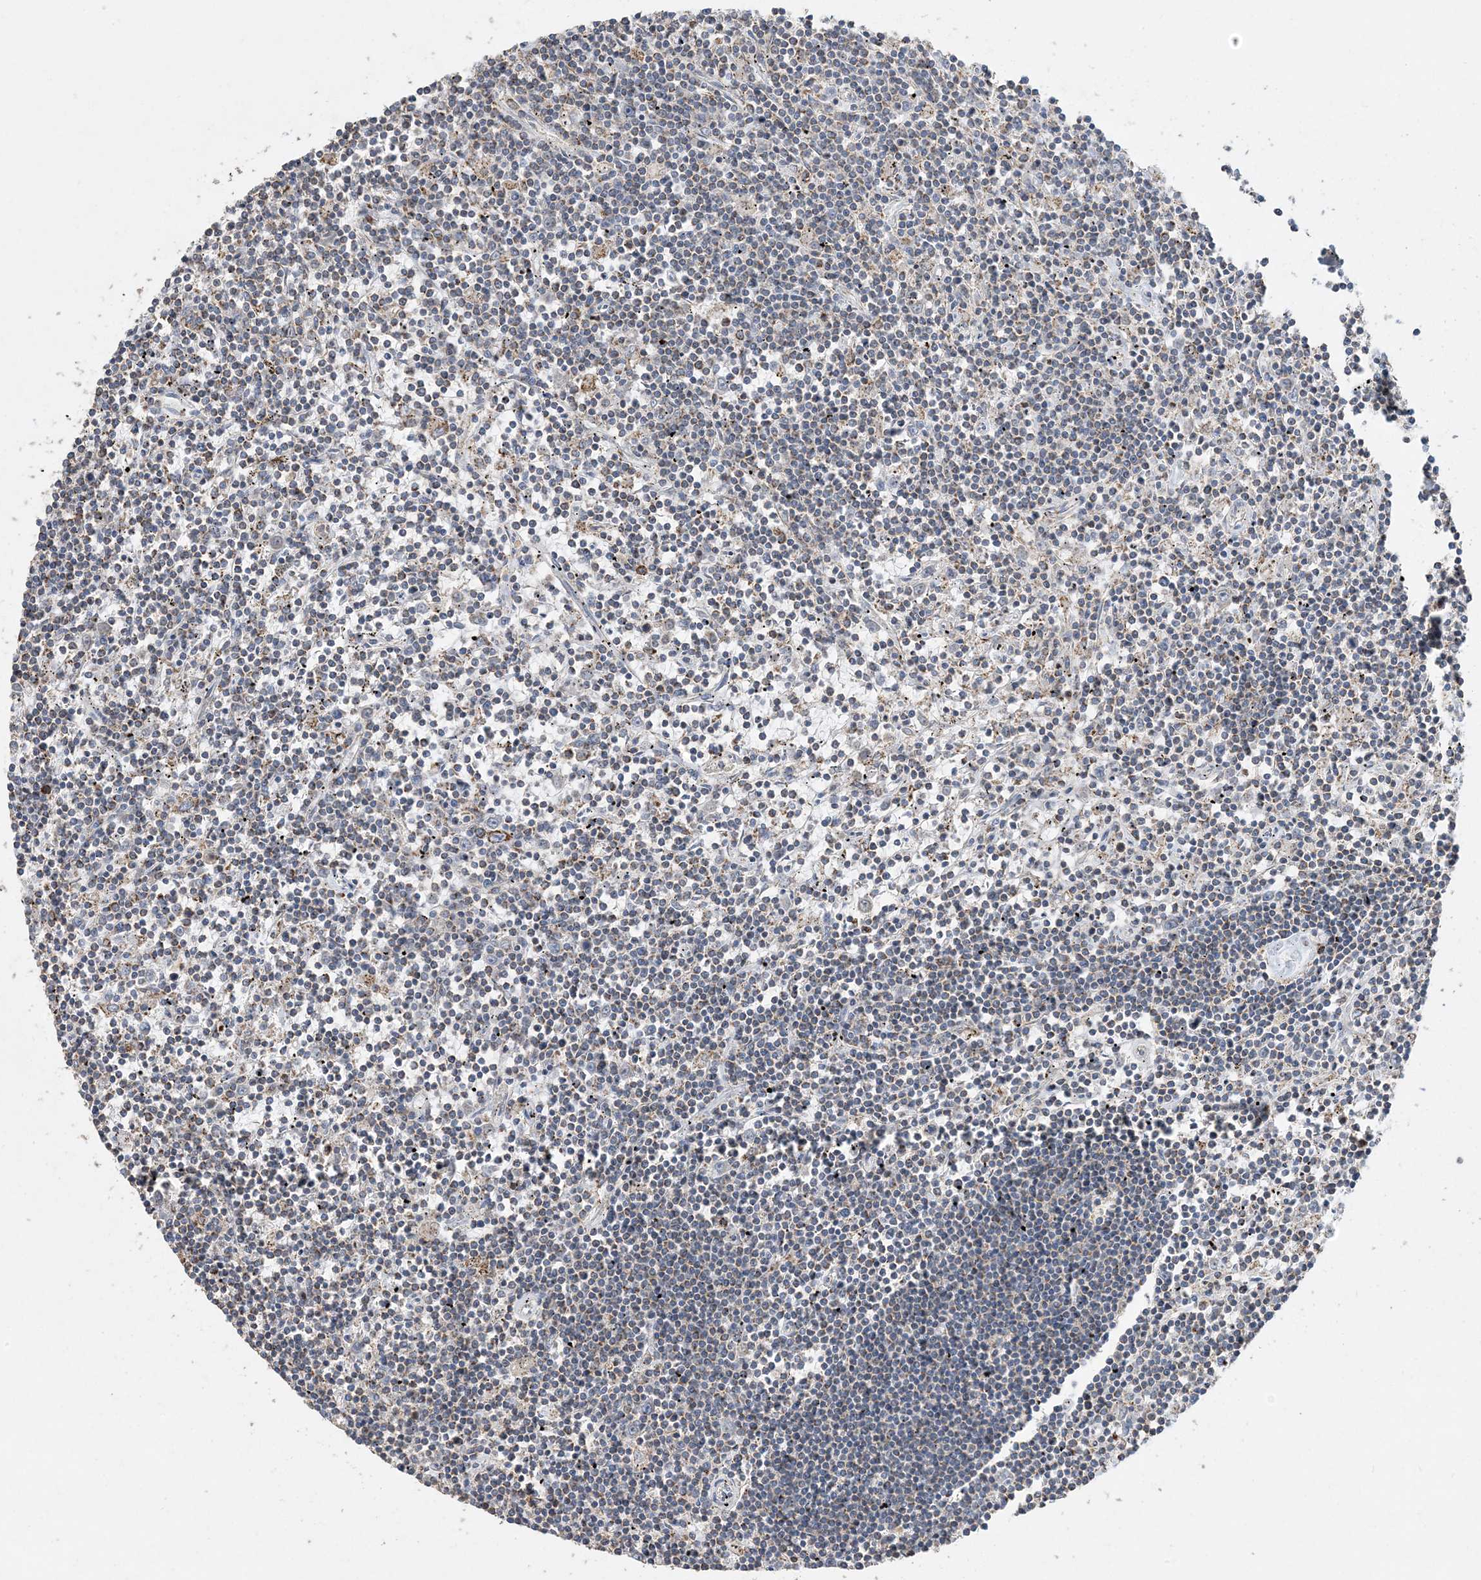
{"staining": {"intensity": "negative", "quantity": "none", "location": "none"}, "tissue": "lymphoma", "cell_type": "Tumor cells", "image_type": "cancer", "snomed": [{"axis": "morphology", "description": "Malignant lymphoma, non-Hodgkin's type, Low grade"}, {"axis": "topography", "description": "Spleen"}], "caption": "The image displays no significant staining in tumor cells of lymphoma.", "gene": "ECHDC1", "patient": {"sex": "male", "age": 76}}